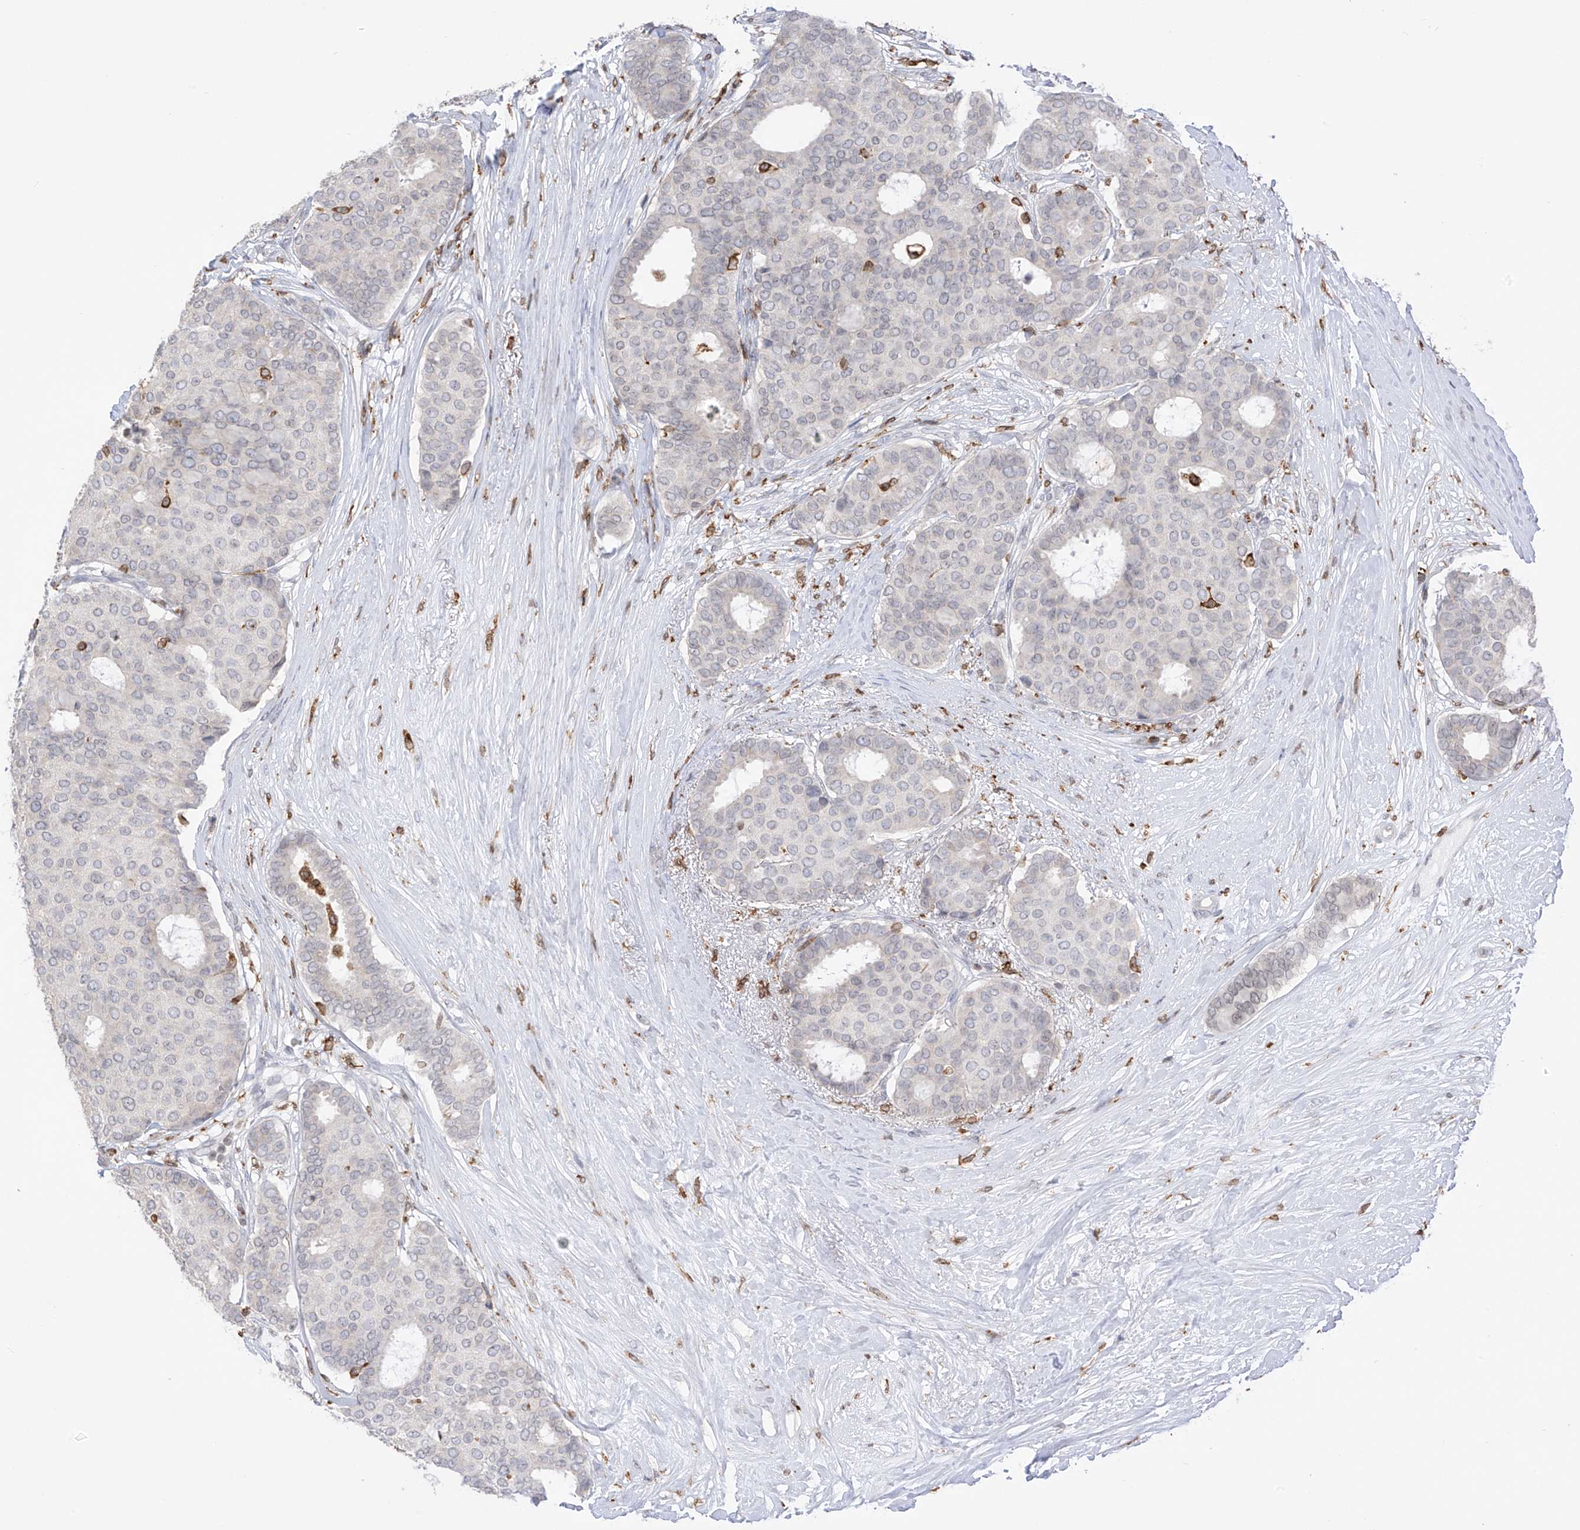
{"staining": {"intensity": "negative", "quantity": "none", "location": "none"}, "tissue": "breast cancer", "cell_type": "Tumor cells", "image_type": "cancer", "snomed": [{"axis": "morphology", "description": "Duct carcinoma"}, {"axis": "topography", "description": "Breast"}], "caption": "There is no significant expression in tumor cells of breast invasive ductal carcinoma.", "gene": "TBXAS1", "patient": {"sex": "female", "age": 75}}